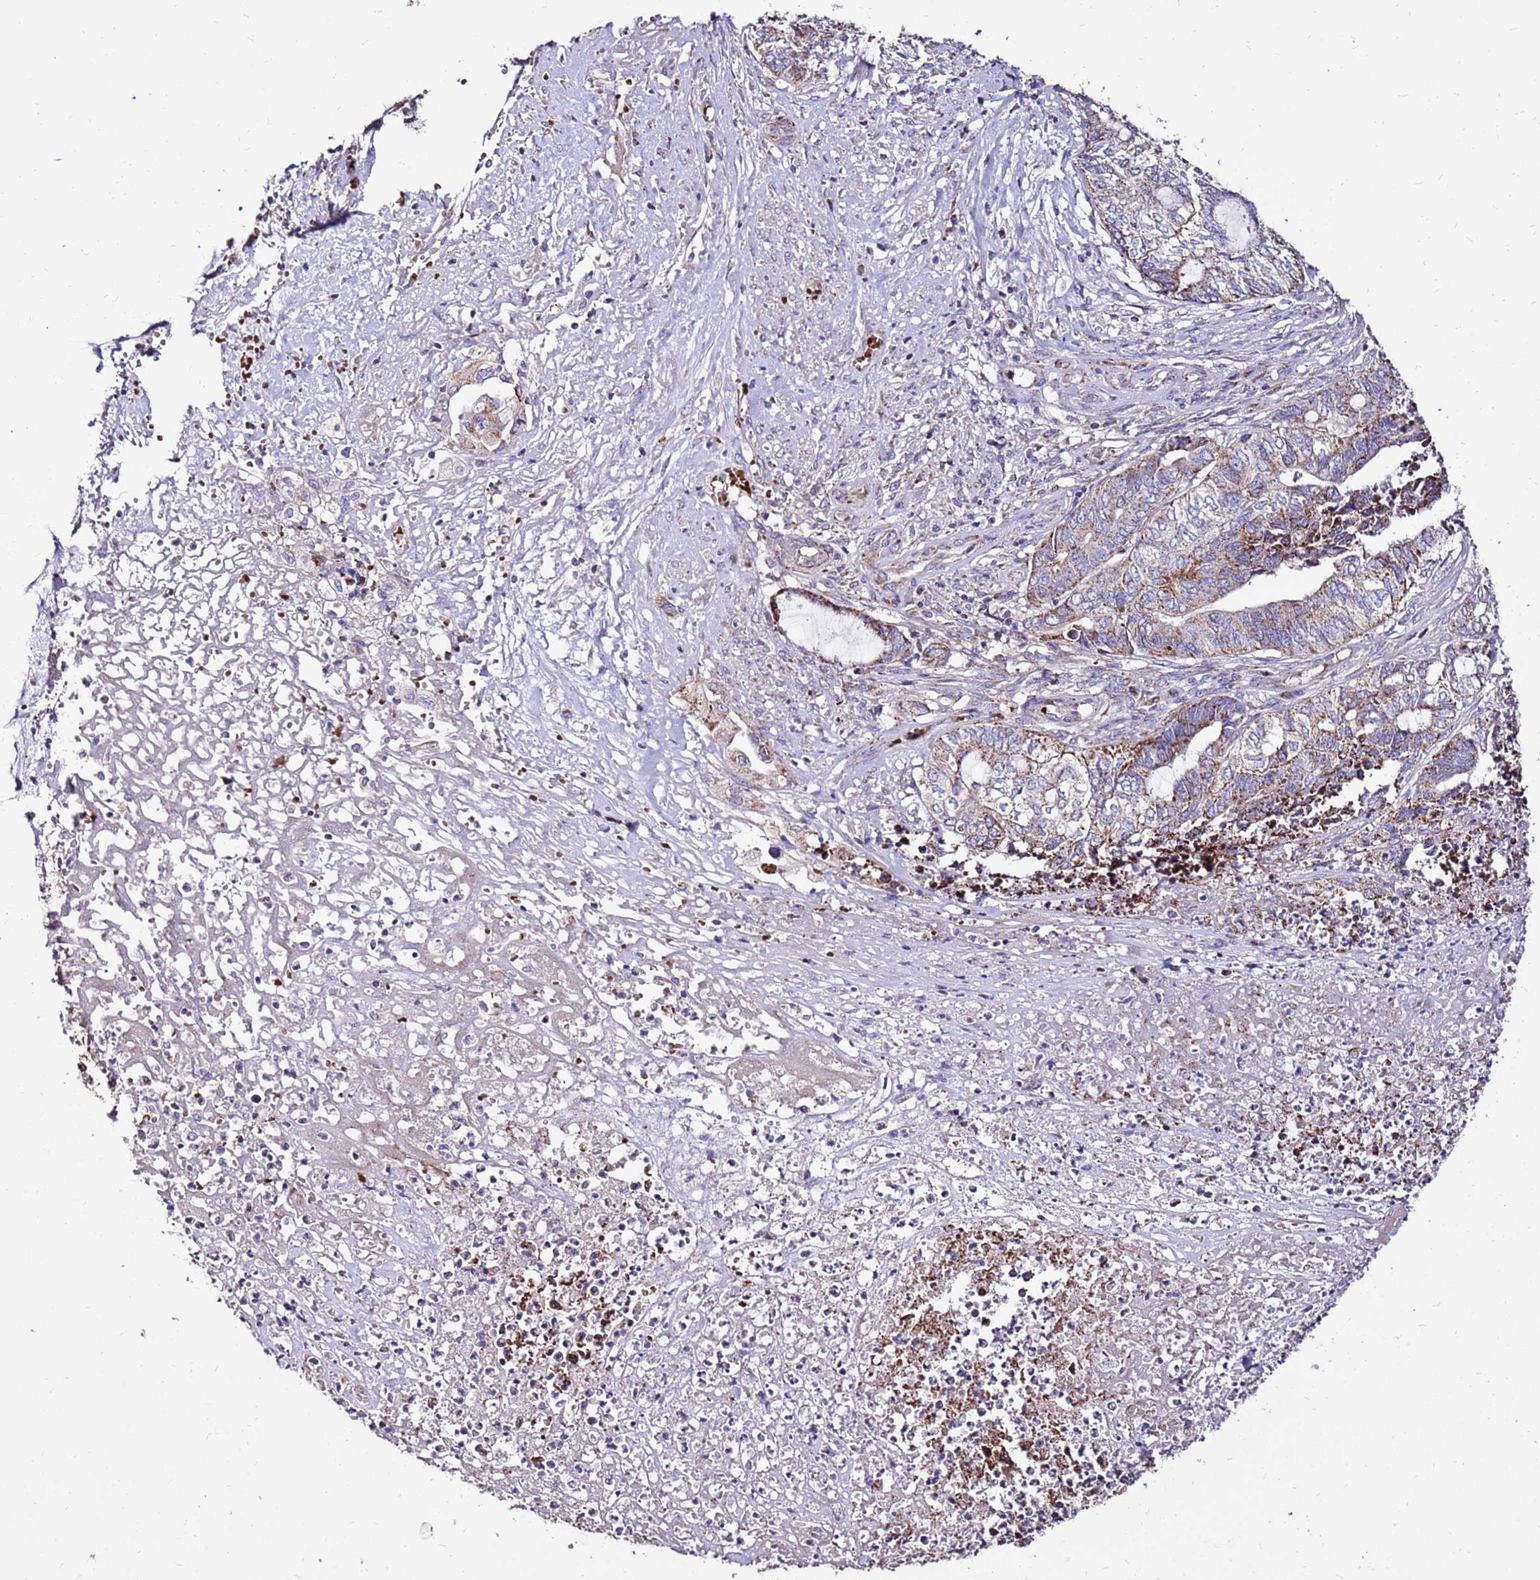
{"staining": {"intensity": "moderate", "quantity": "<25%", "location": "cytoplasmic/membranous"}, "tissue": "endometrial cancer", "cell_type": "Tumor cells", "image_type": "cancer", "snomed": [{"axis": "morphology", "description": "Adenocarcinoma, NOS"}, {"axis": "topography", "description": "Uterus"}, {"axis": "topography", "description": "Endometrium"}], "caption": "The image demonstrates a brown stain indicating the presence of a protein in the cytoplasmic/membranous of tumor cells in endometrial cancer.", "gene": "SPSB3", "patient": {"sex": "female", "age": 70}}